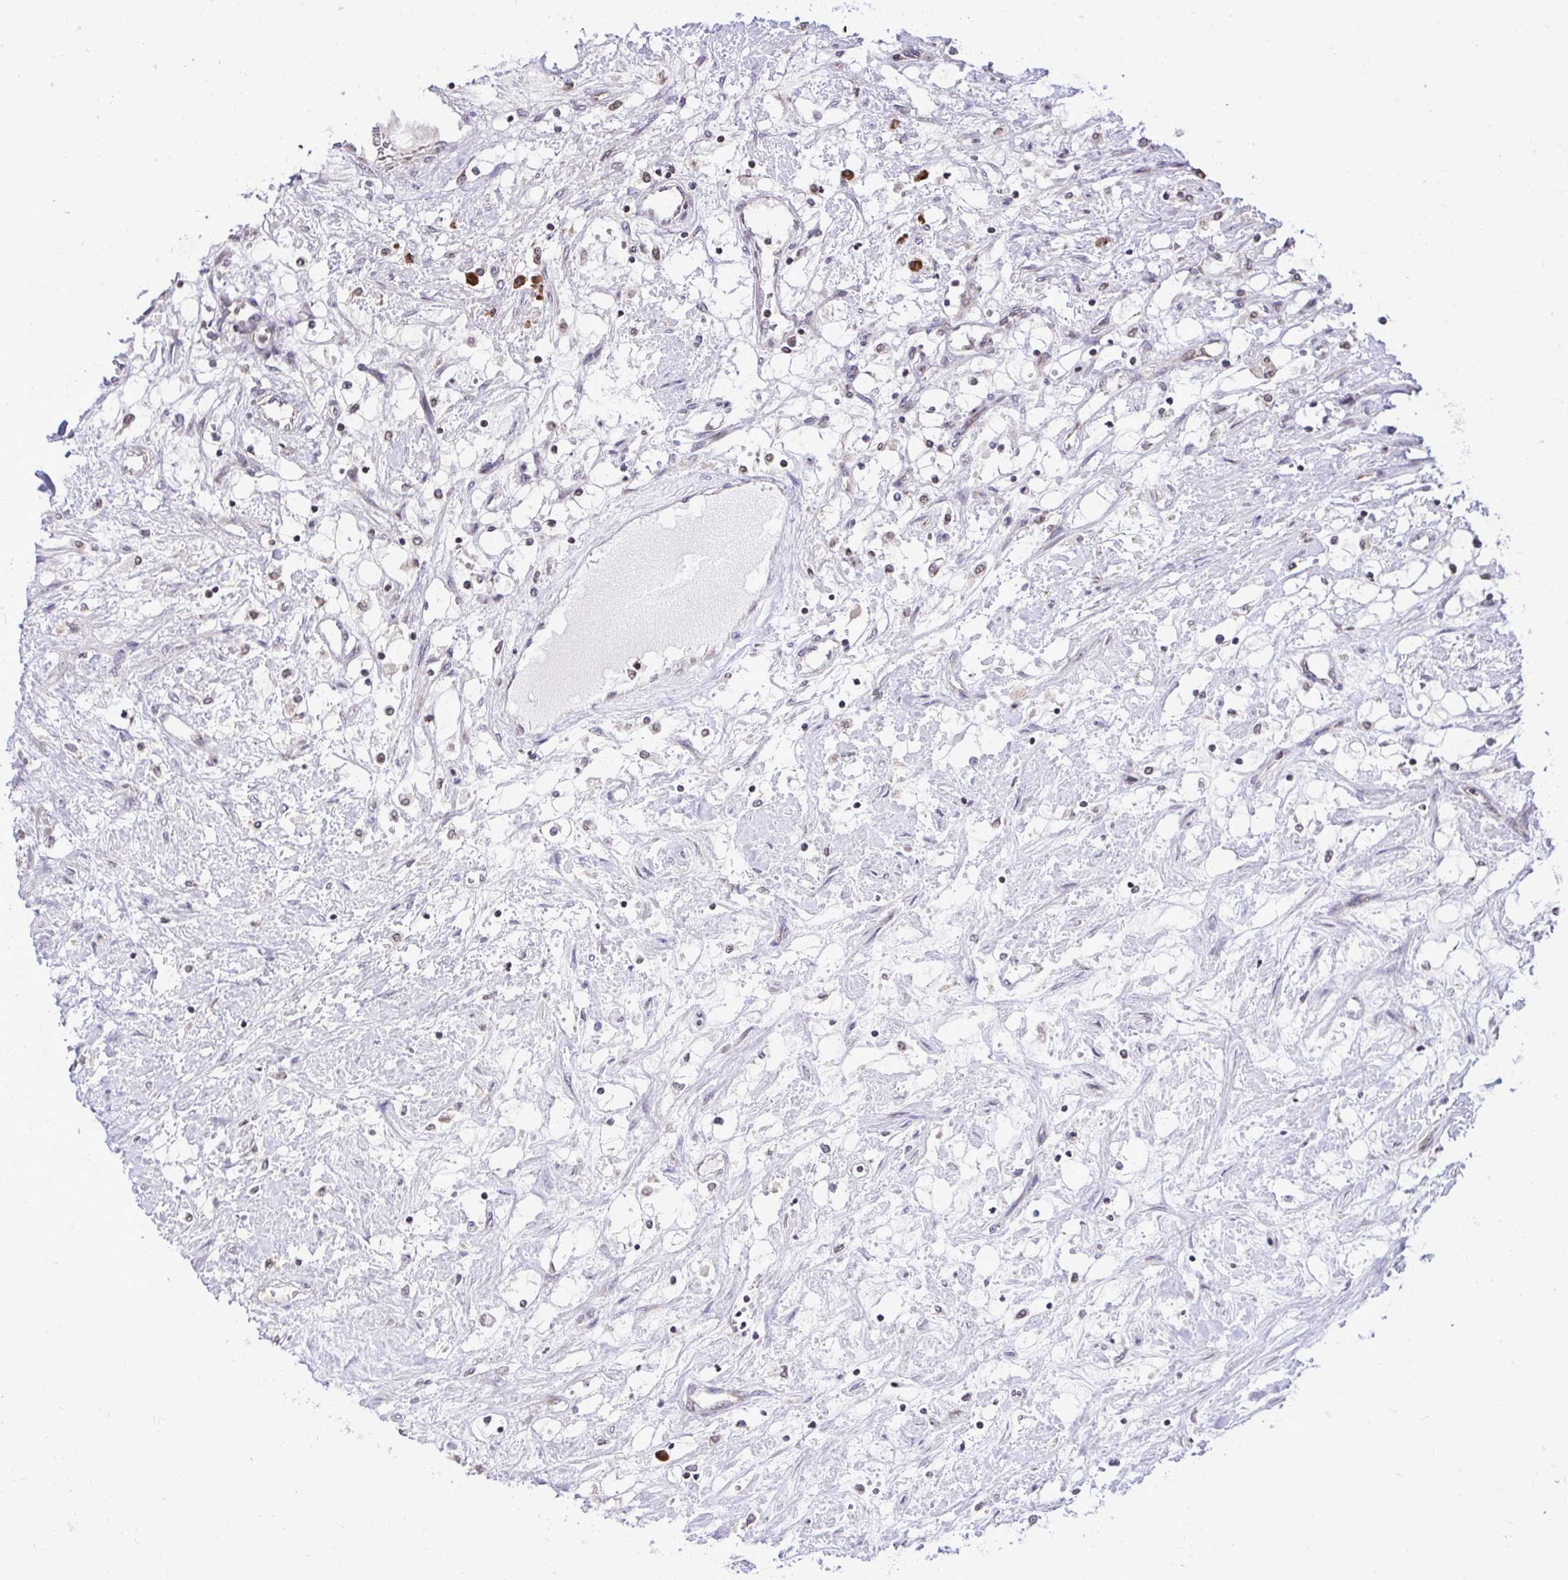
{"staining": {"intensity": "negative", "quantity": "none", "location": "none"}, "tissue": "renal cancer", "cell_type": "Tumor cells", "image_type": "cancer", "snomed": [{"axis": "morphology", "description": "Adenocarcinoma, NOS"}, {"axis": "topography", "description": "Kidney"}], "caption": "Adenocarcinoma (renal) was stained to show a protein in brown. There is no significant positivity in tumor cells. Brightfield microscopy of immunohistochemistry (IHC) stained with DAB (brown) and hematoxylin (blue), captured at high magnification.", "gene": "METTL9", "patient": {"sex": "male", "age": 68}}